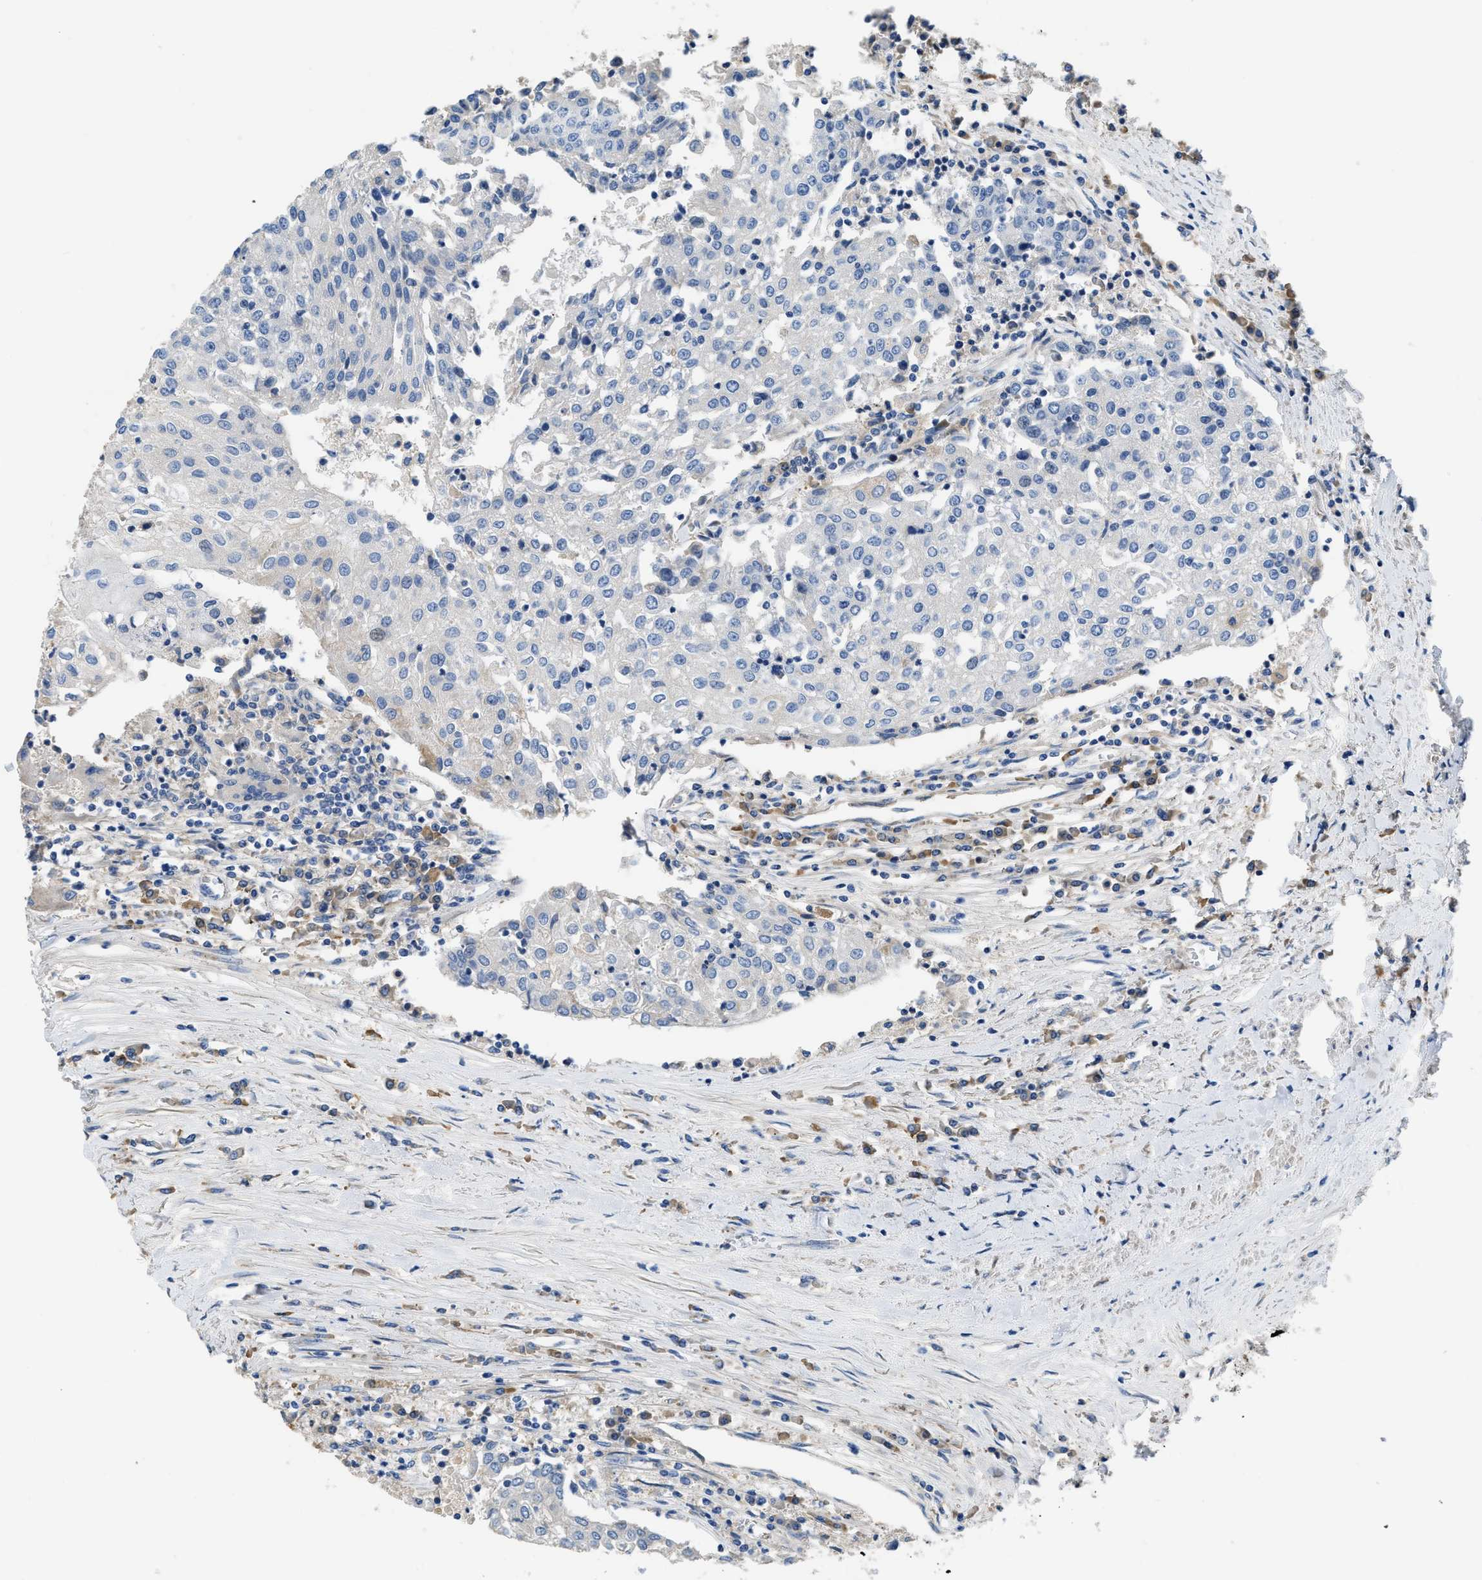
{"staining": {"intensity": "negative", "quantity": "none", "location": "none"}, "tissue": "urothelial cancer", "cell_type": "Tumor cells", "image_type": "cancer", "snomed": [{"axis": "morphology", "description": "Urothelial carcinoma, High grade"}, {"axis": "topography", "description": "Urinary bladder"}], "caption": "Immunohistochemistry of high-grade urothelial carcinoma shows no positivity in tumor cells. (Stains: DAB (3,3'-diaminobenzidine) IHC with hematoxylin counter stain, Microscopy: brightfield microscopy at high magnification).", "gene": "C1S", "patient": {"sex": "female", "age": 85}}